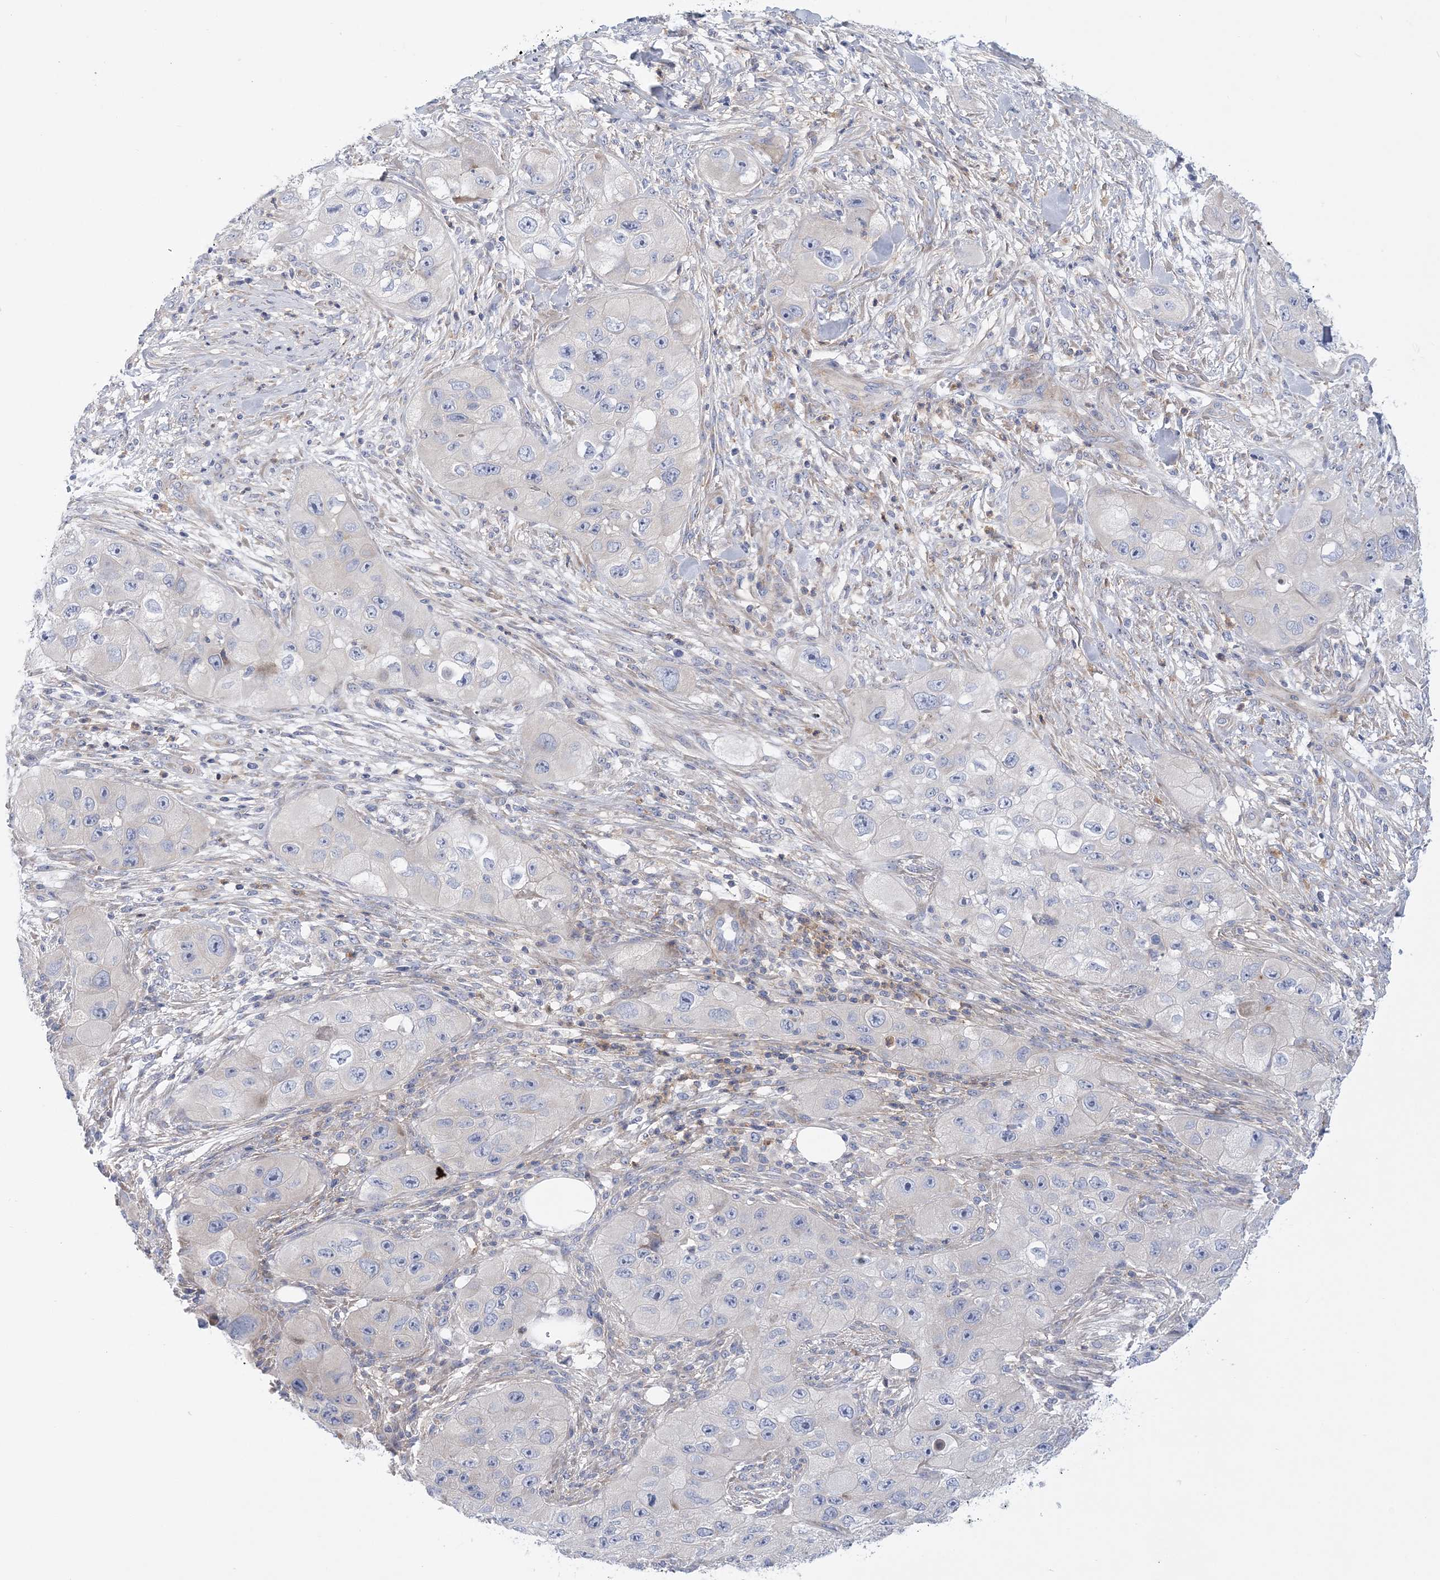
{"staining": {"intensity": "negative", "quantity": "none", "location": "none"}, "tissue": "skin cancer", "cell_type": "Tumor cells", "image_type": "cancer", "snomed": [{"axis": "morphology", "description": "Squamous cell carcinoma, NOS"}, {"axis": "topography", "description": "Skin"}, {"axis": "topography", "description": "Subcutis"}], "caption": "A photomicrograph of human skin squamous cell carcinoma is negative for staining in tumor cells.", "gene": "ARSJ", "patient": {"sex": "male", "age": 73}}